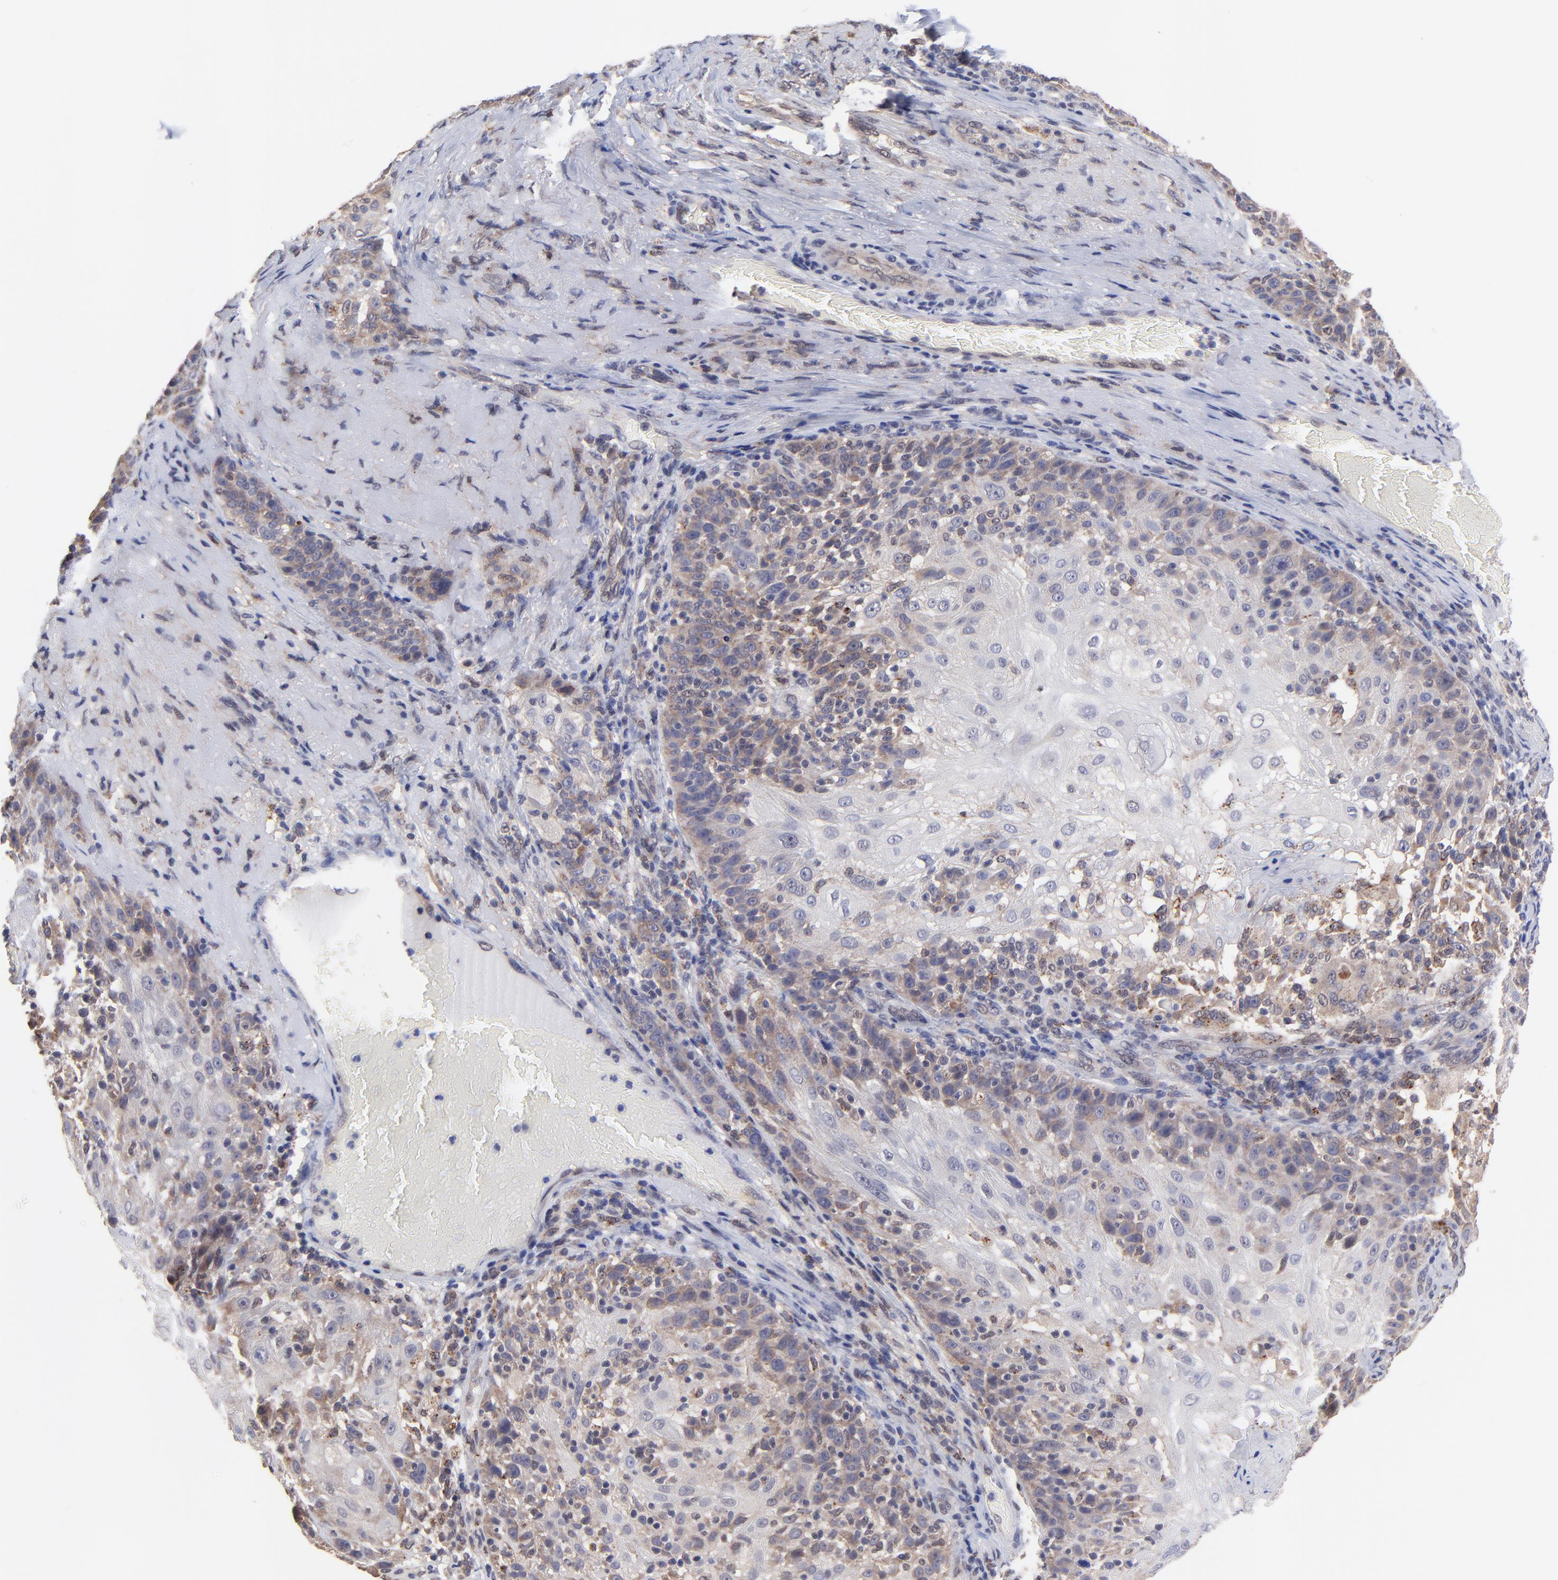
{"staining": {"intensity": "weak", "quantity": "25%-75%", "location": "cytoplasmic/membranous"}, "tissue": "skin cancer", "cell_type": "Tumor cells", "image_type": "cancer", "snomed": [{"axis": "morphology", "description": "Normal tissue, NOS"}, {"axis": "morphology", "description": "Squamous cell carcinoma, NOS"}, {"axis": "topography", "description": "Skin"}], "caption": "Immunohistochemical staining of human skin squamous cell carcinoma exhibits weak cytoplasmic/membranous protein expression in approximately 25%-75% of tumor cells. The staining is performed using DAB (3,3'-diaminobenzidine) brown chromogen to label protein expression. The nuclei are counter-stained blue using hematoxylin.", "gene": "ZNF747", "patient": {"sex": "female", "age": 83}}